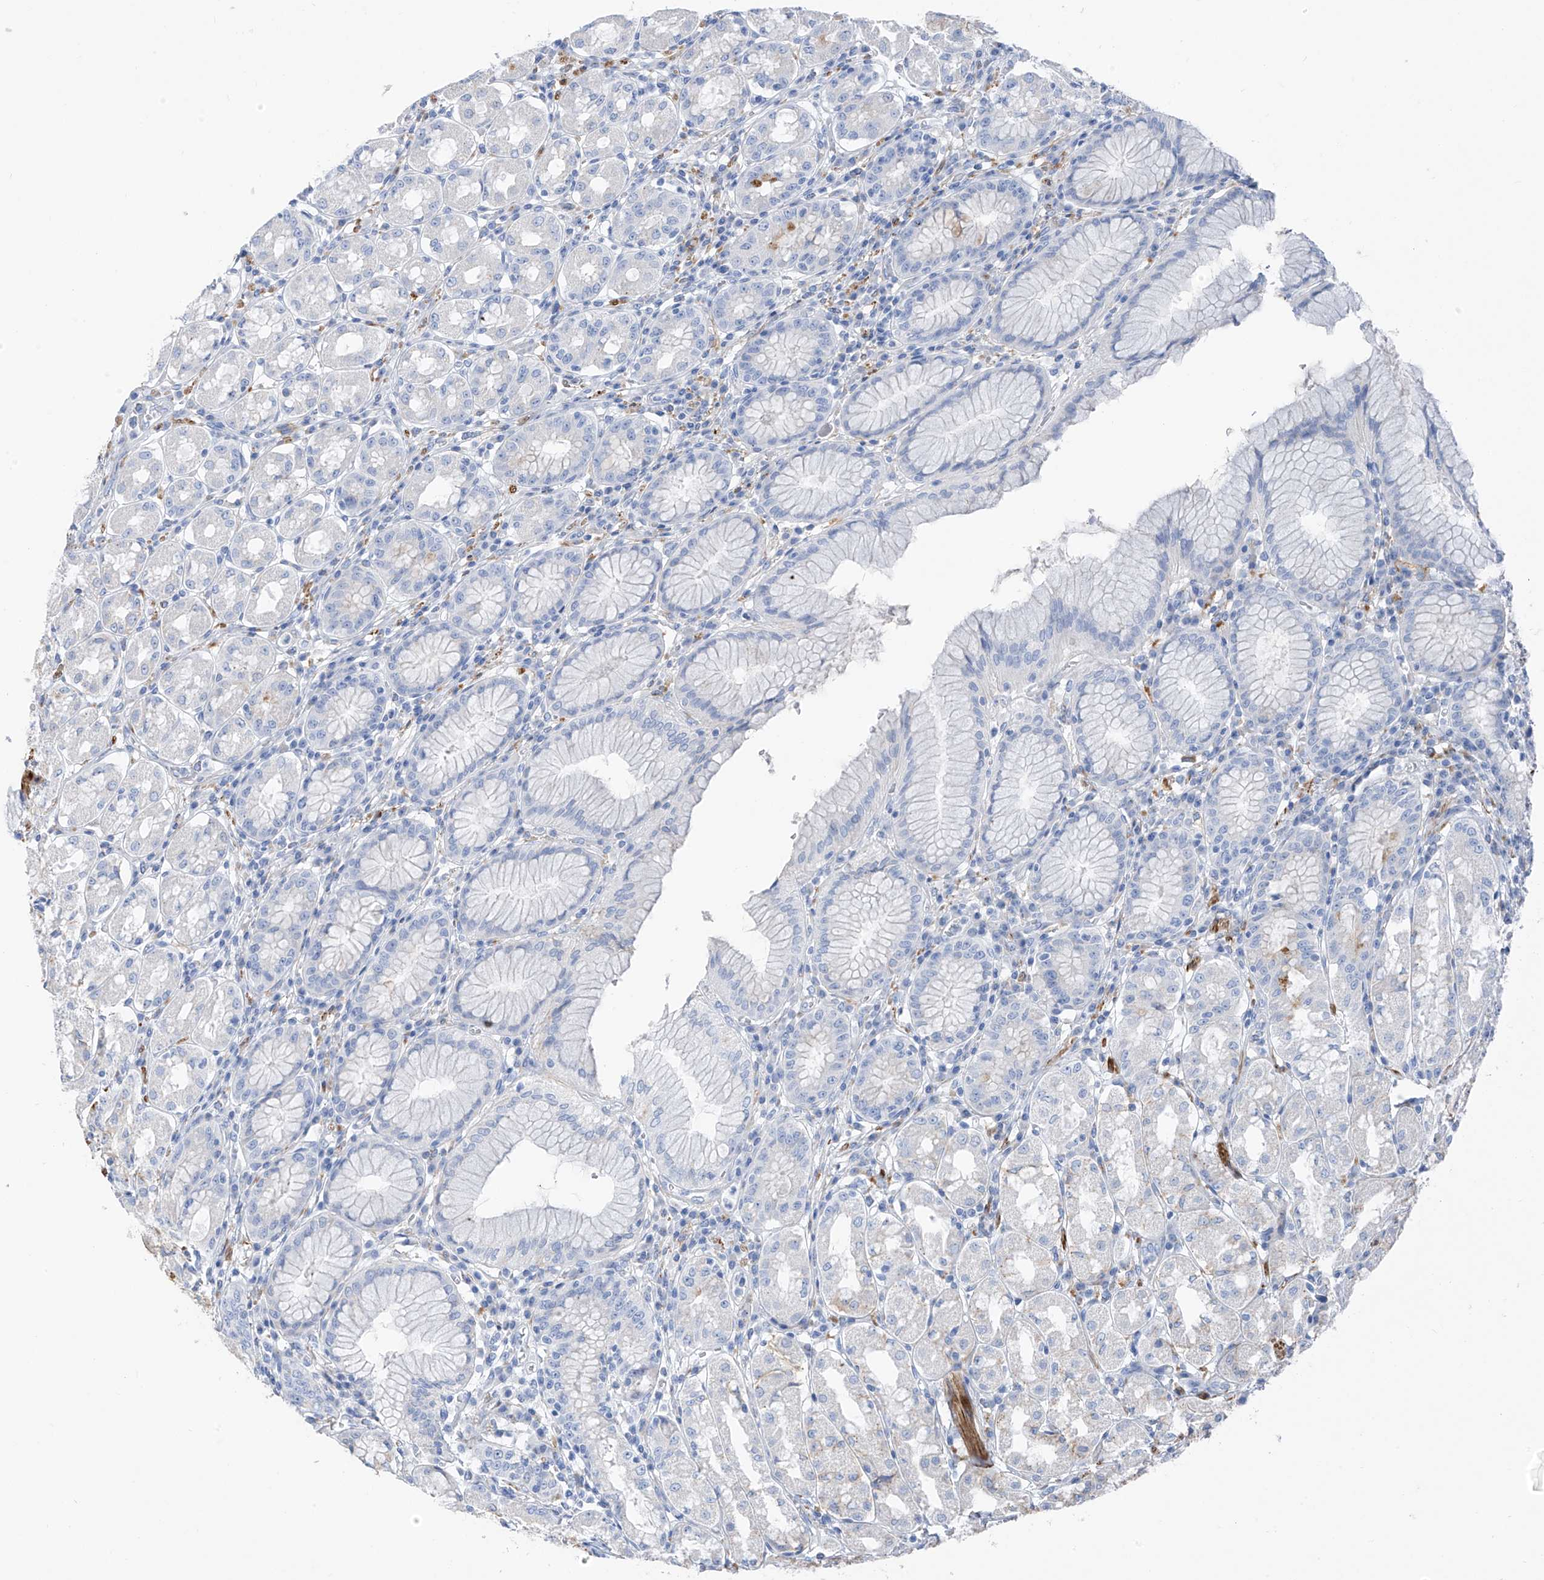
{"staining": {"intensity": "negative", "quantity": "none", "location": "none"}, "tissue": "stomach", "cell_type": "Glandular cells", "image_type": "normal", "snomed": [{"axis": "morphology", "description": "Normal tissue, NOS"}, {"axis": "topography", "description": "Stomach"}, {"axis": "topography", "description": "Stomach, lower"}], "caption": "Immunohistochemistry image of normal human stomach stained for a protein (brown), which reveals no positivity in glandular cells.", "gene": "GLMP", "patient": {"sex": "female", "age": 56}}